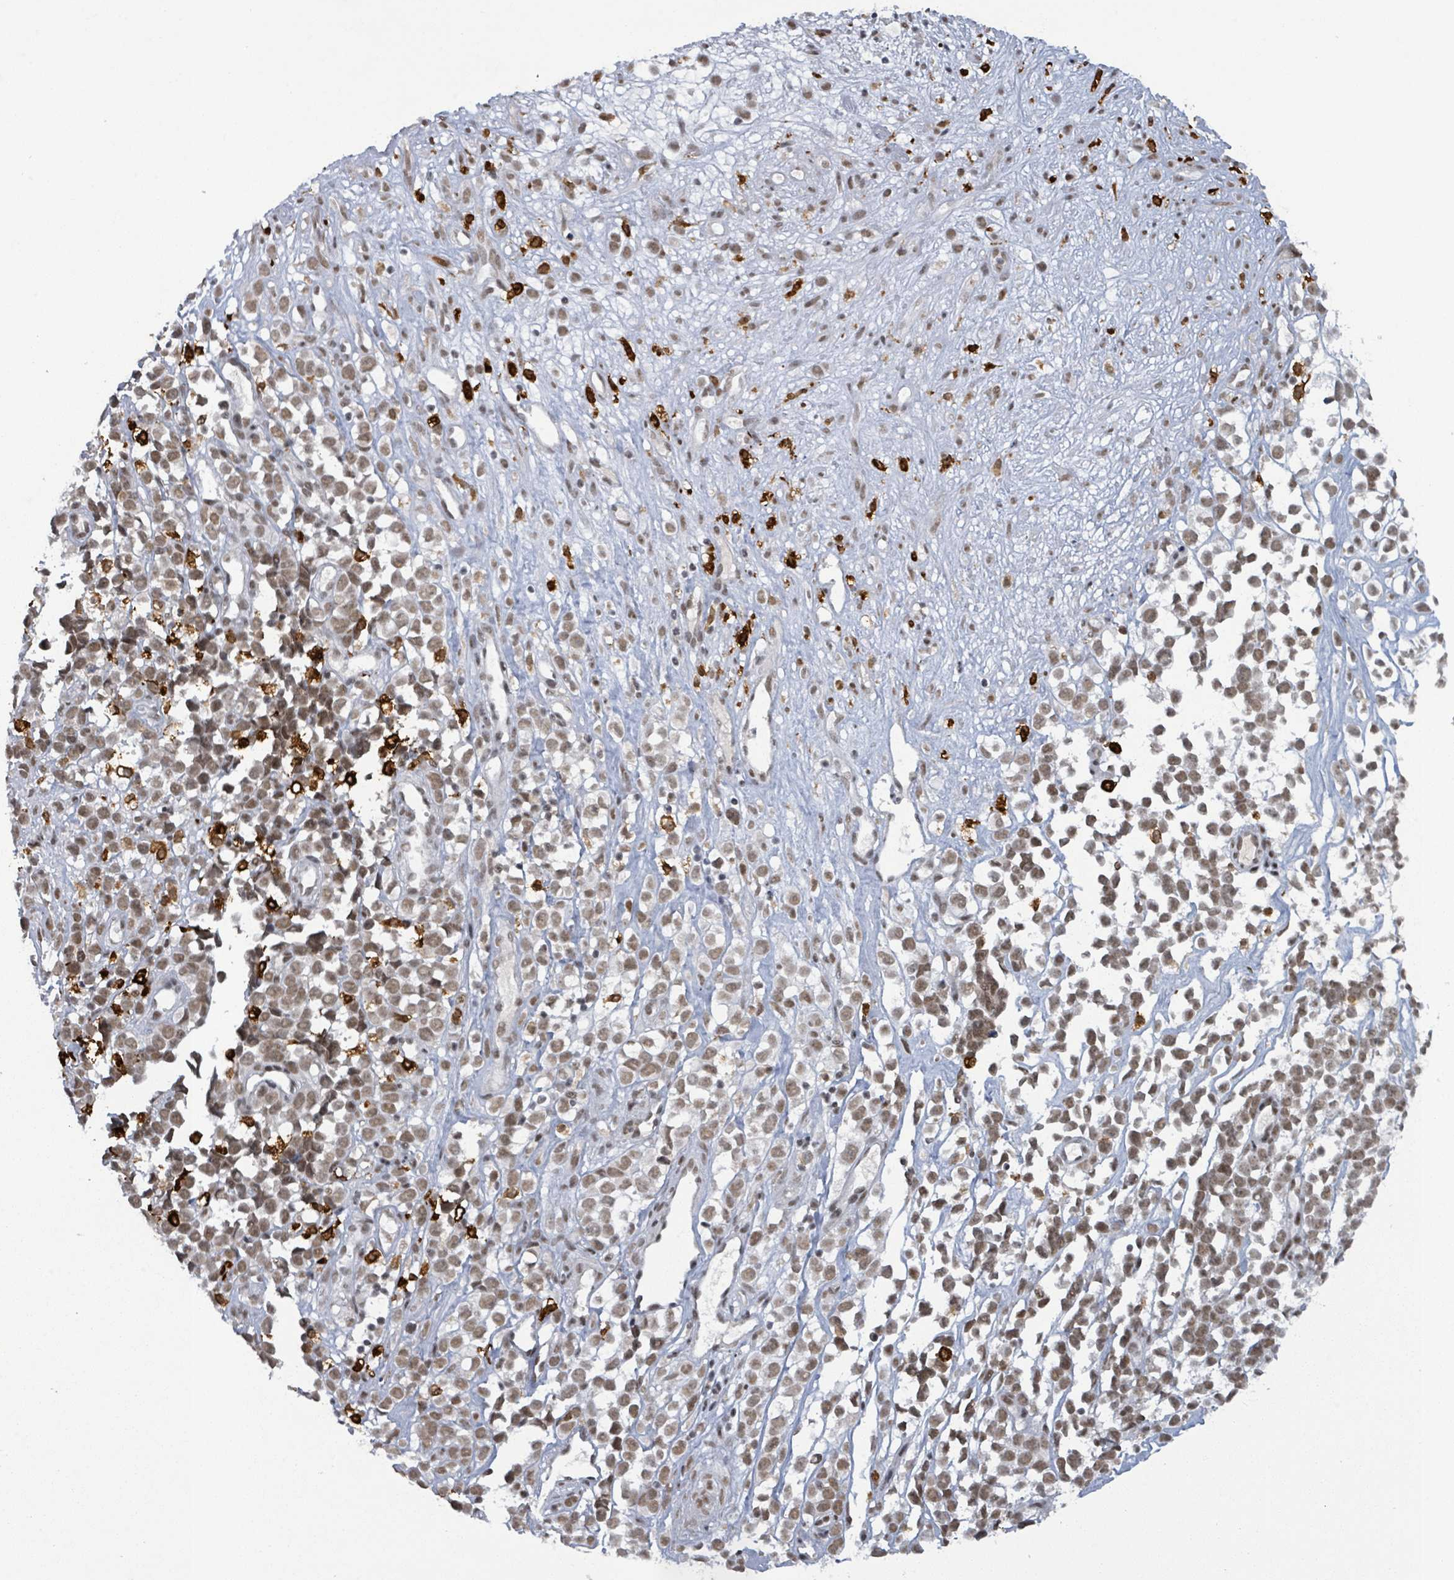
{"staining": {"intensity": "moderate", "quantity": ">75%", "location": "nuclear"}, "tissue": "melanoma", "cell_type": "Tumor cells", "image_type": "cancer", "snomed": [{"axis": "morphology", "description": "Malignant melanoma, NOS"}, {"axis": "topography", "description": "Nose, NOS"}], "caption": "Human malignant melanoma stained for a protein (brown) displays moderate nuclear positive positivity in approximately >75% of tumor cells.", "gene": "BANP", "patient": {"sex": "female", "age": 48}}